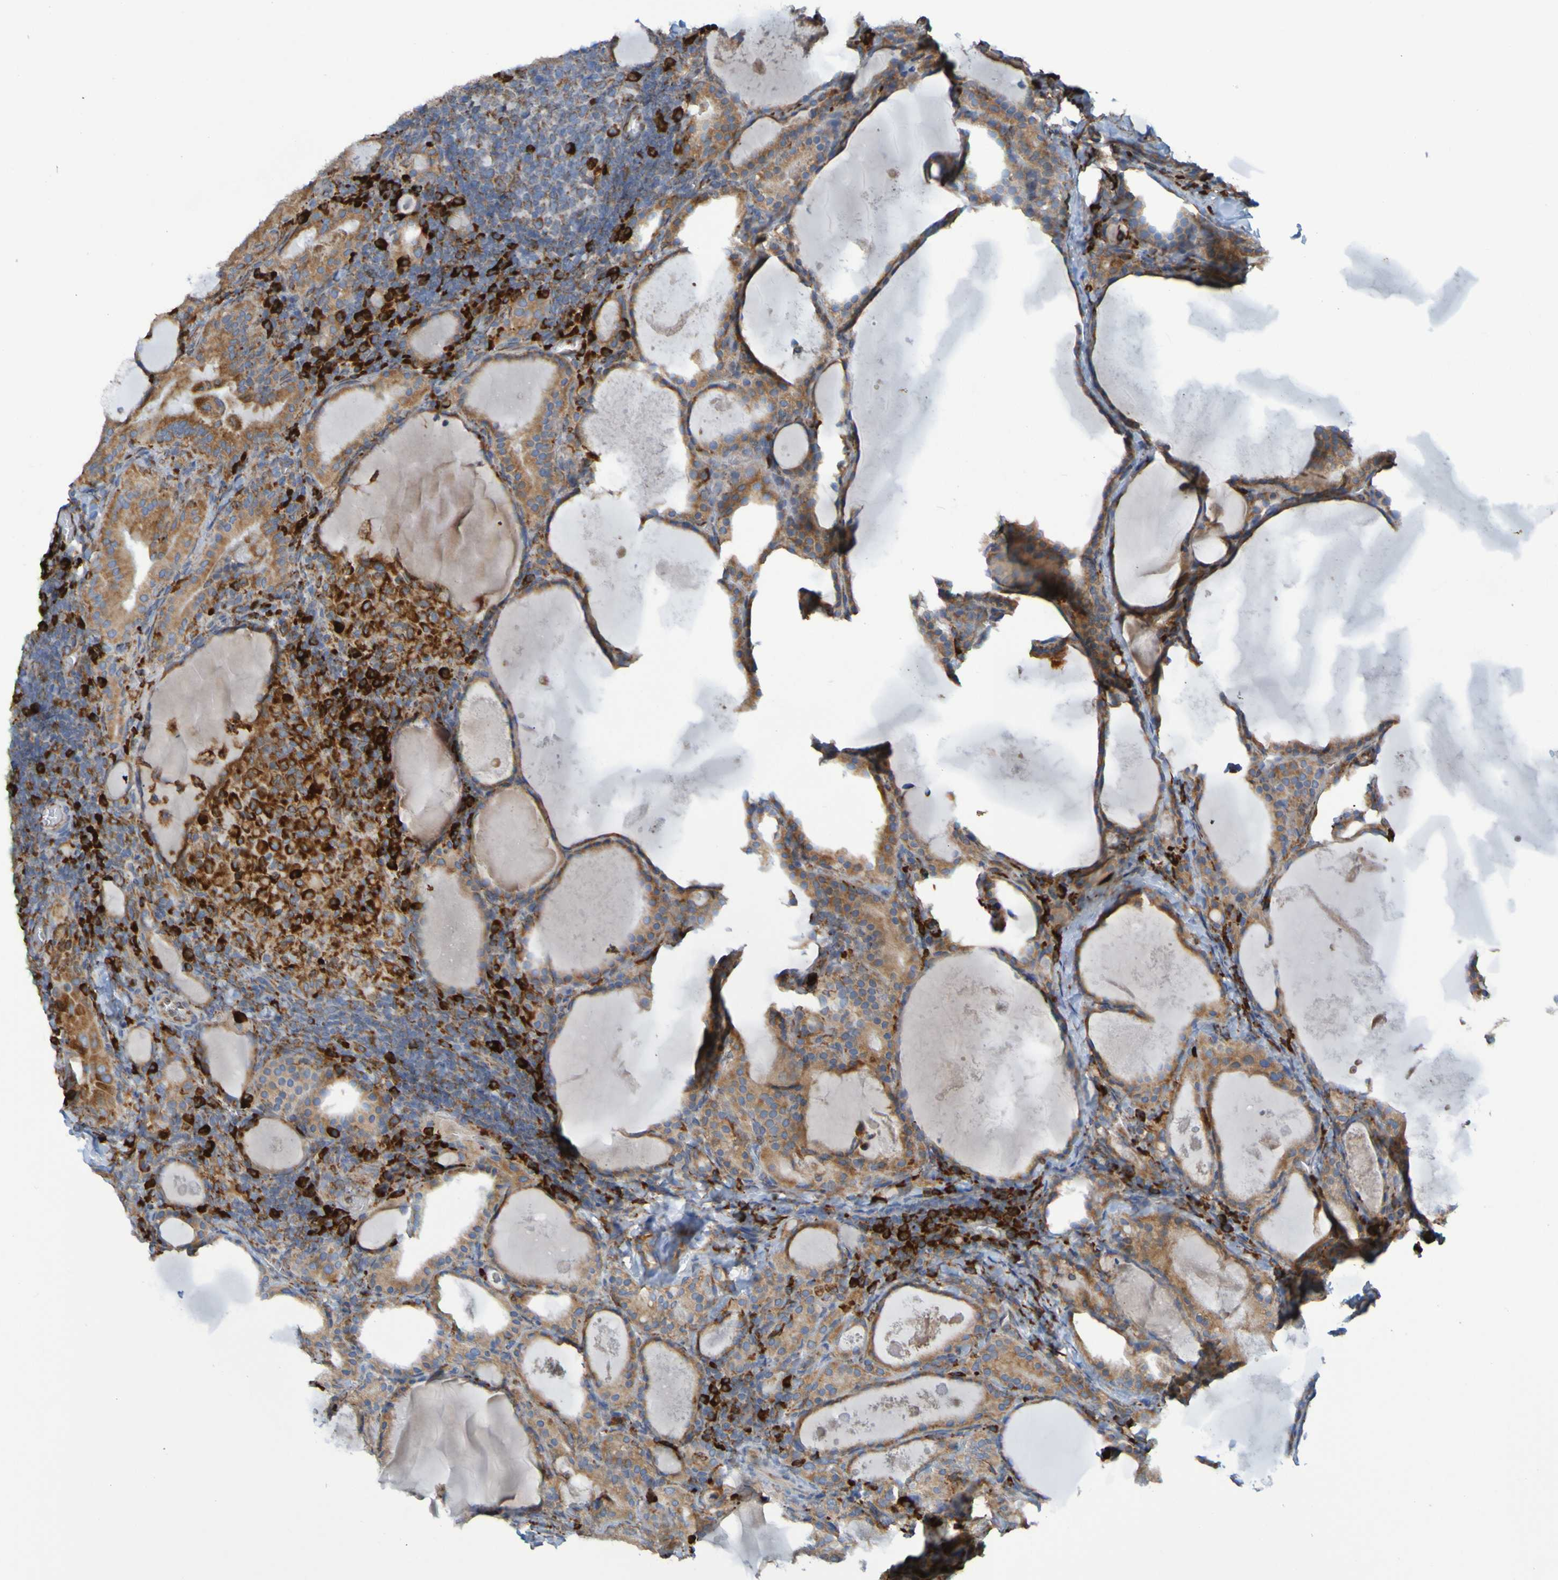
{"staining": {"intensity": "moderate", "quantity": "25%-75%", "location": "cytoplasmic/membranous"}, "tissue": "thyroid cancer", "cell_type": "Tumor cells", "image_type": "cancer", "snomed": [{"axis": "morphology", "description": "Papillary adenocarcinoma, NOS"}, {"axis": "topography", "description": "Thyroid gland"}], "caption": "Immunohistochemistry (IHC) photomicrograph of neoplastic tissue: papillary adenocarcinoma (thyroid) stained using immunohistochemistry demonstrates medium levels of moderate protein expression localized specifically in the cytoplasmic/membranous of tumor cells, appearing as a cytoplasmic/membranous brown color.", "gene": "SSR1", "patient": {"sex": "female", "age": 42}}